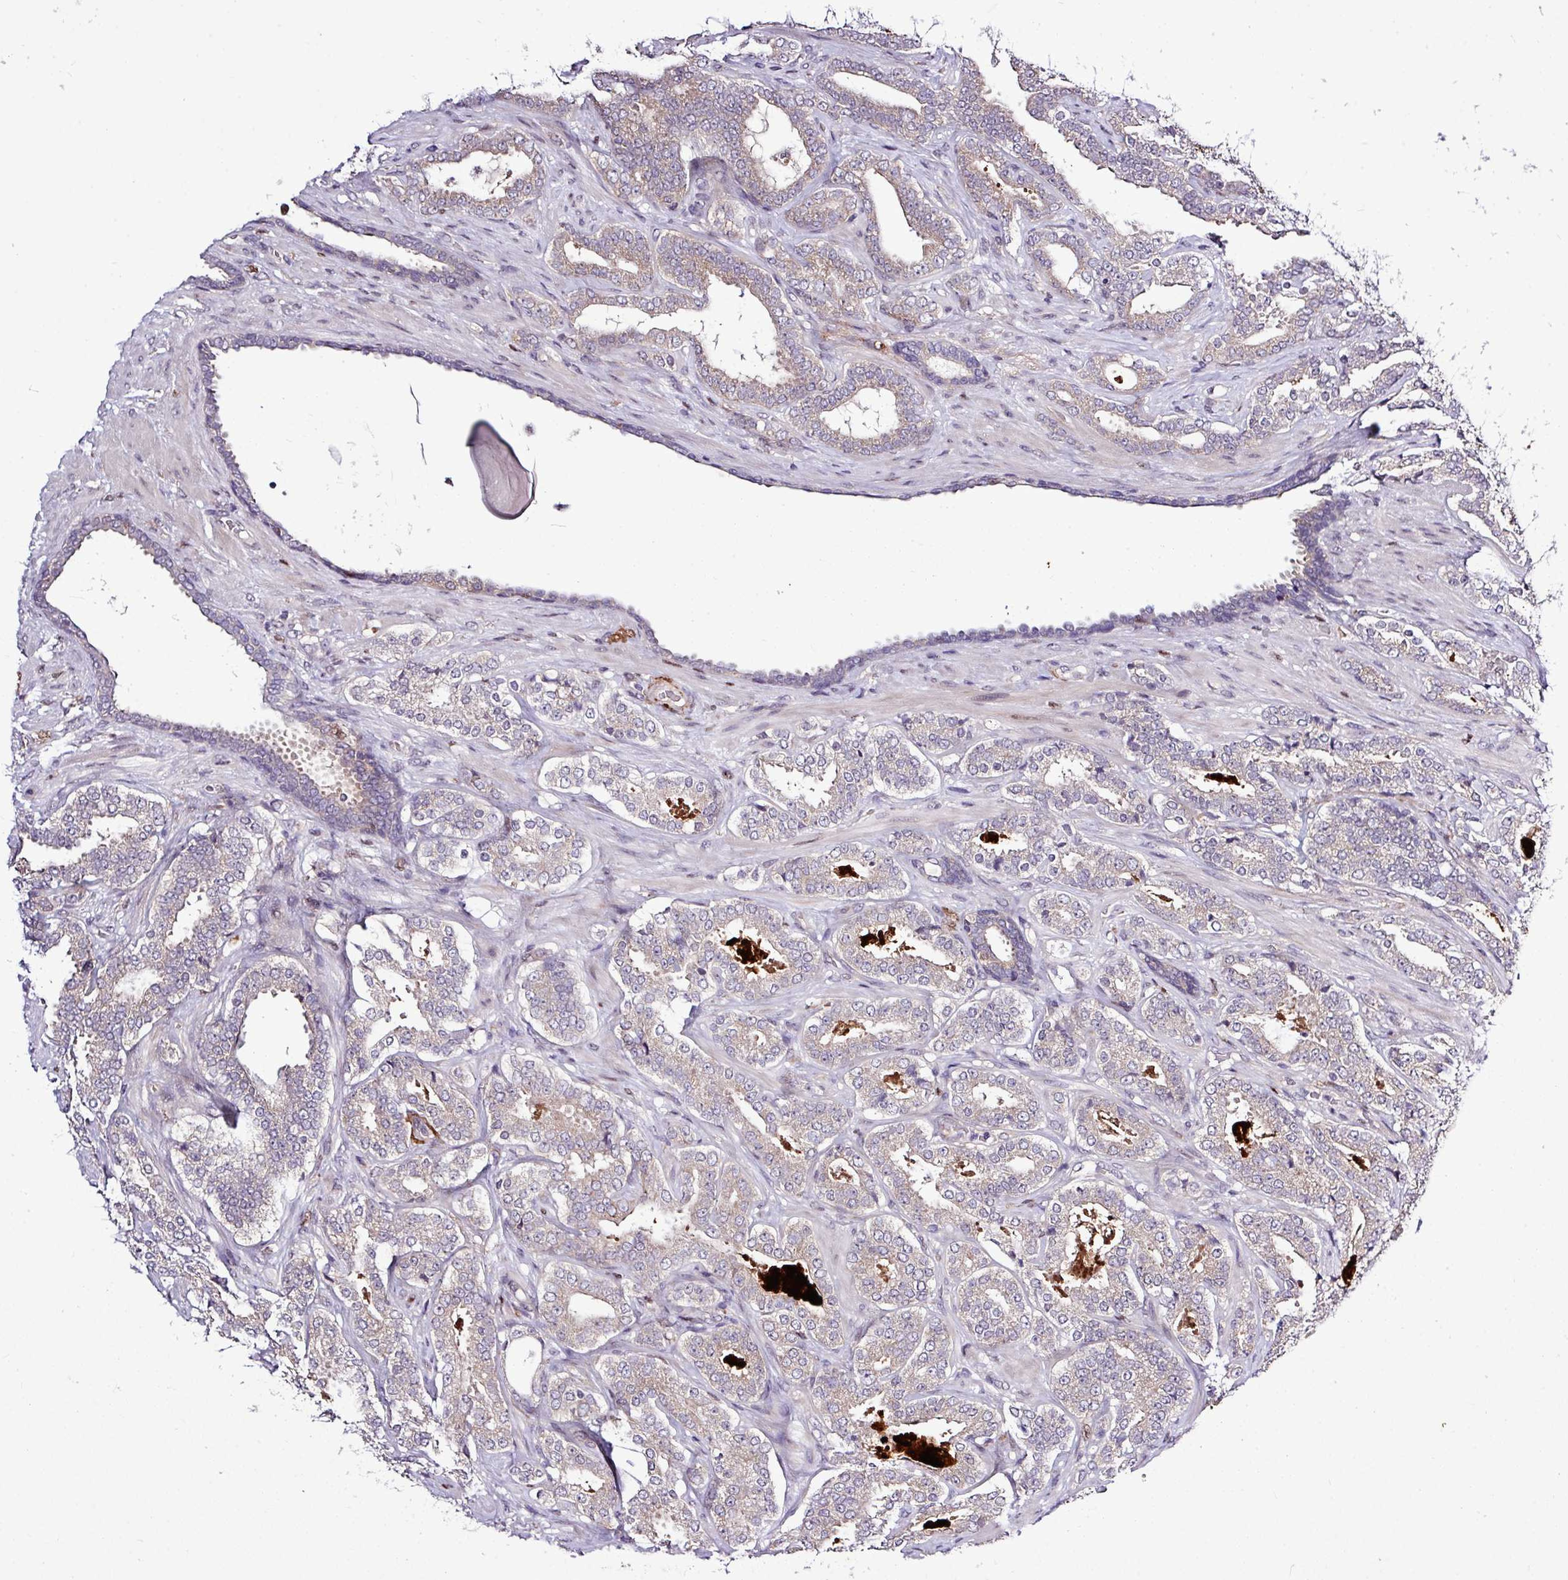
{"staining": {"intensity": "weak", "quantity": ">75%", "location": "cytoplasmic/membranous"}, "tissue": "prostate cancer", "cell_type": "Tumor cells", "image_type": "cancer", "snomed": [{"axis": "morphology", "description": "Adenocarcinoma, High grade"}, {"axis": "topography", "description": "Prostate"}], "caption": "The immunohistochemical stain labels weak cytoplasmic/membranous positivity in tumor cells of prostate cancer tissue.", "gene": "SKIC2", "patient": {"sex": "male", "age": 65}}